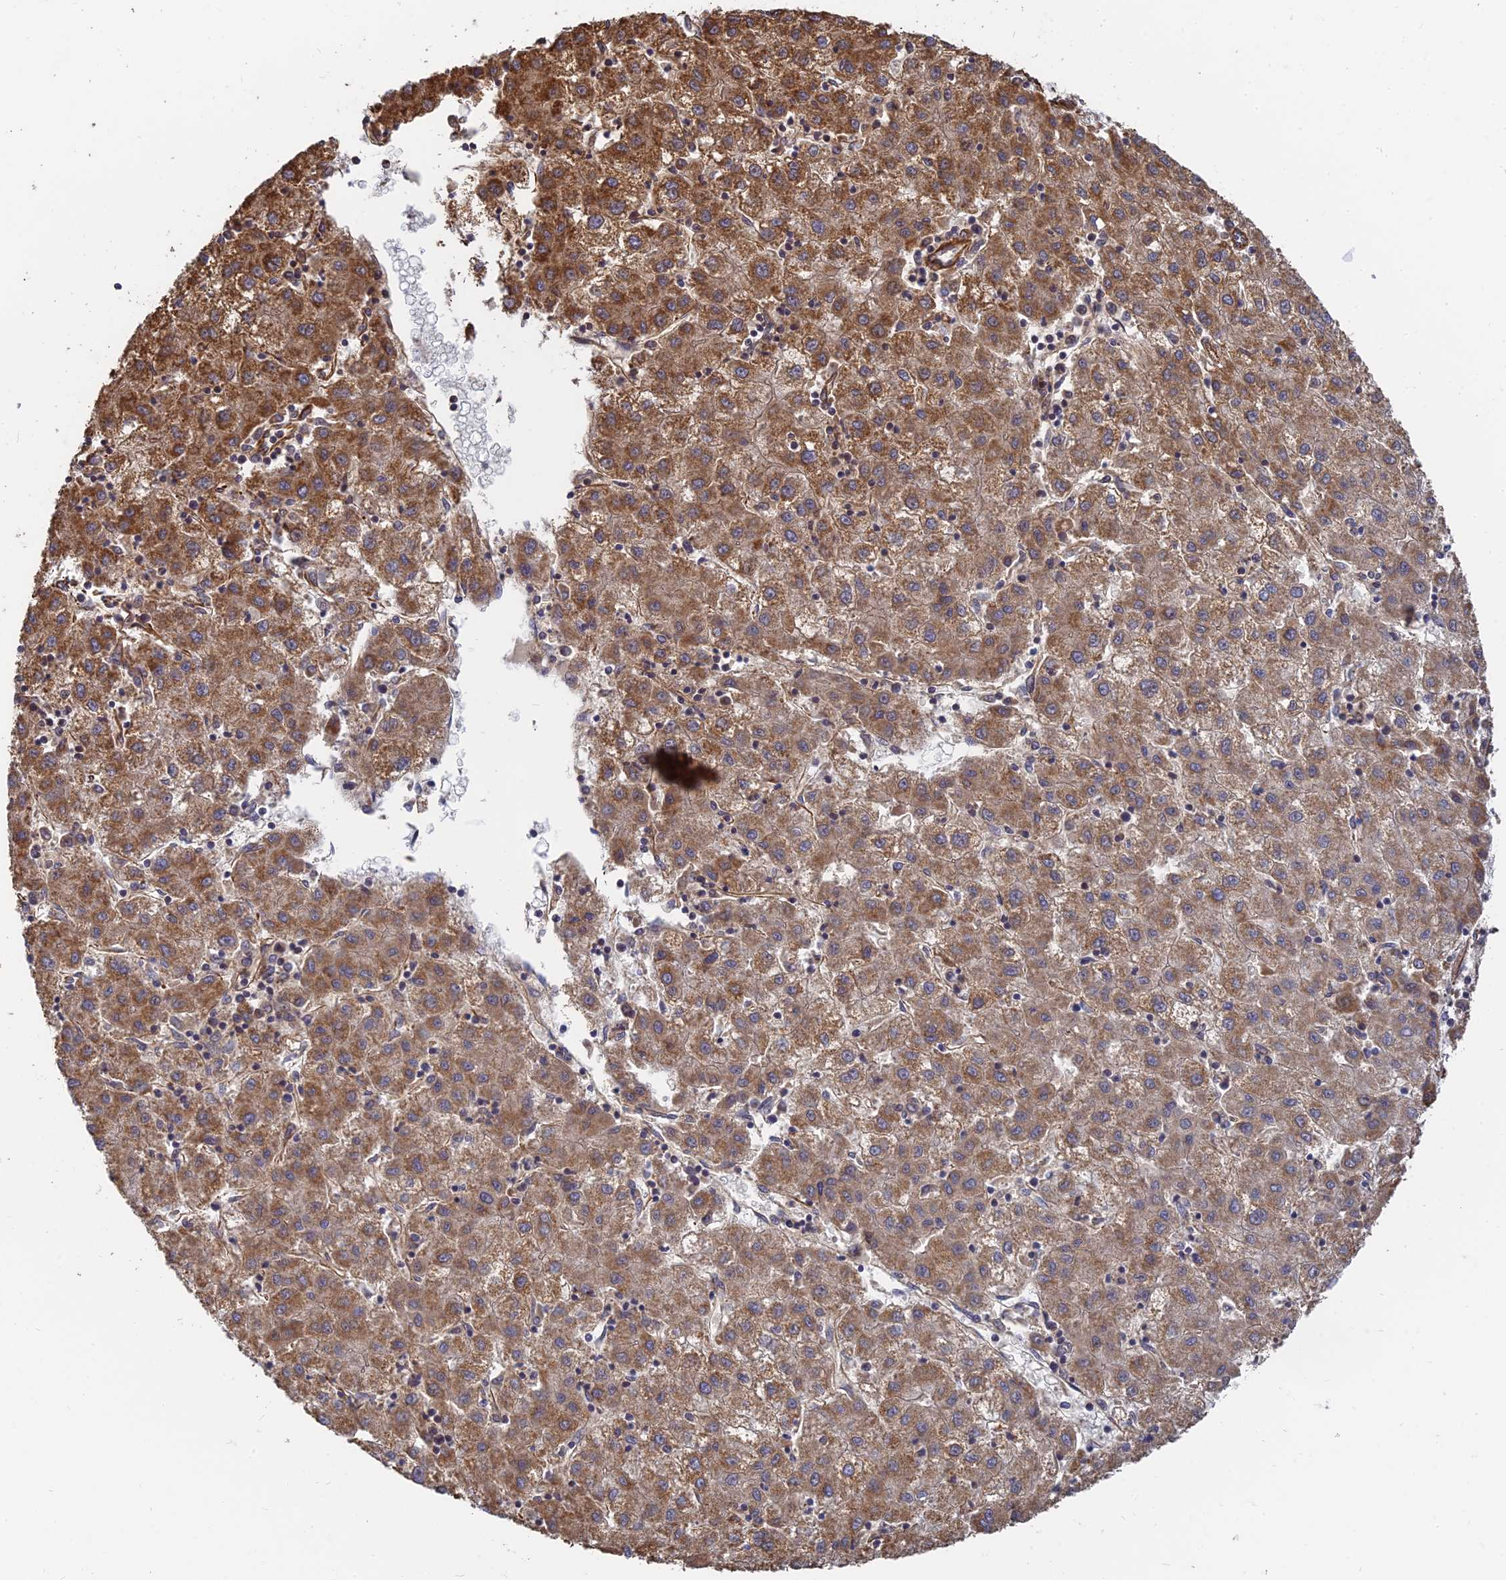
{"staining": {"intensity": "moderate", "quantity": ">75%", "location": "cytoplasmic/membranous"}, "tissue": "liver cancer", "cell_type": "Tumor cells", "image_type": "cancer", "snomed": [{"axis": "morphology", "description": "Carcinoma, Hepatocellular, NOS"}, {"axis": "topography", "description": "Liver"}], "caption": "Protein staining by immunohistochemistry (IHC) displays moderate cytoplasmic/membranous positivity in about >75% of tumor cells in liver cancer.", "gene": "DSTYK", "patient": {"sex": "male", "age": 72}}